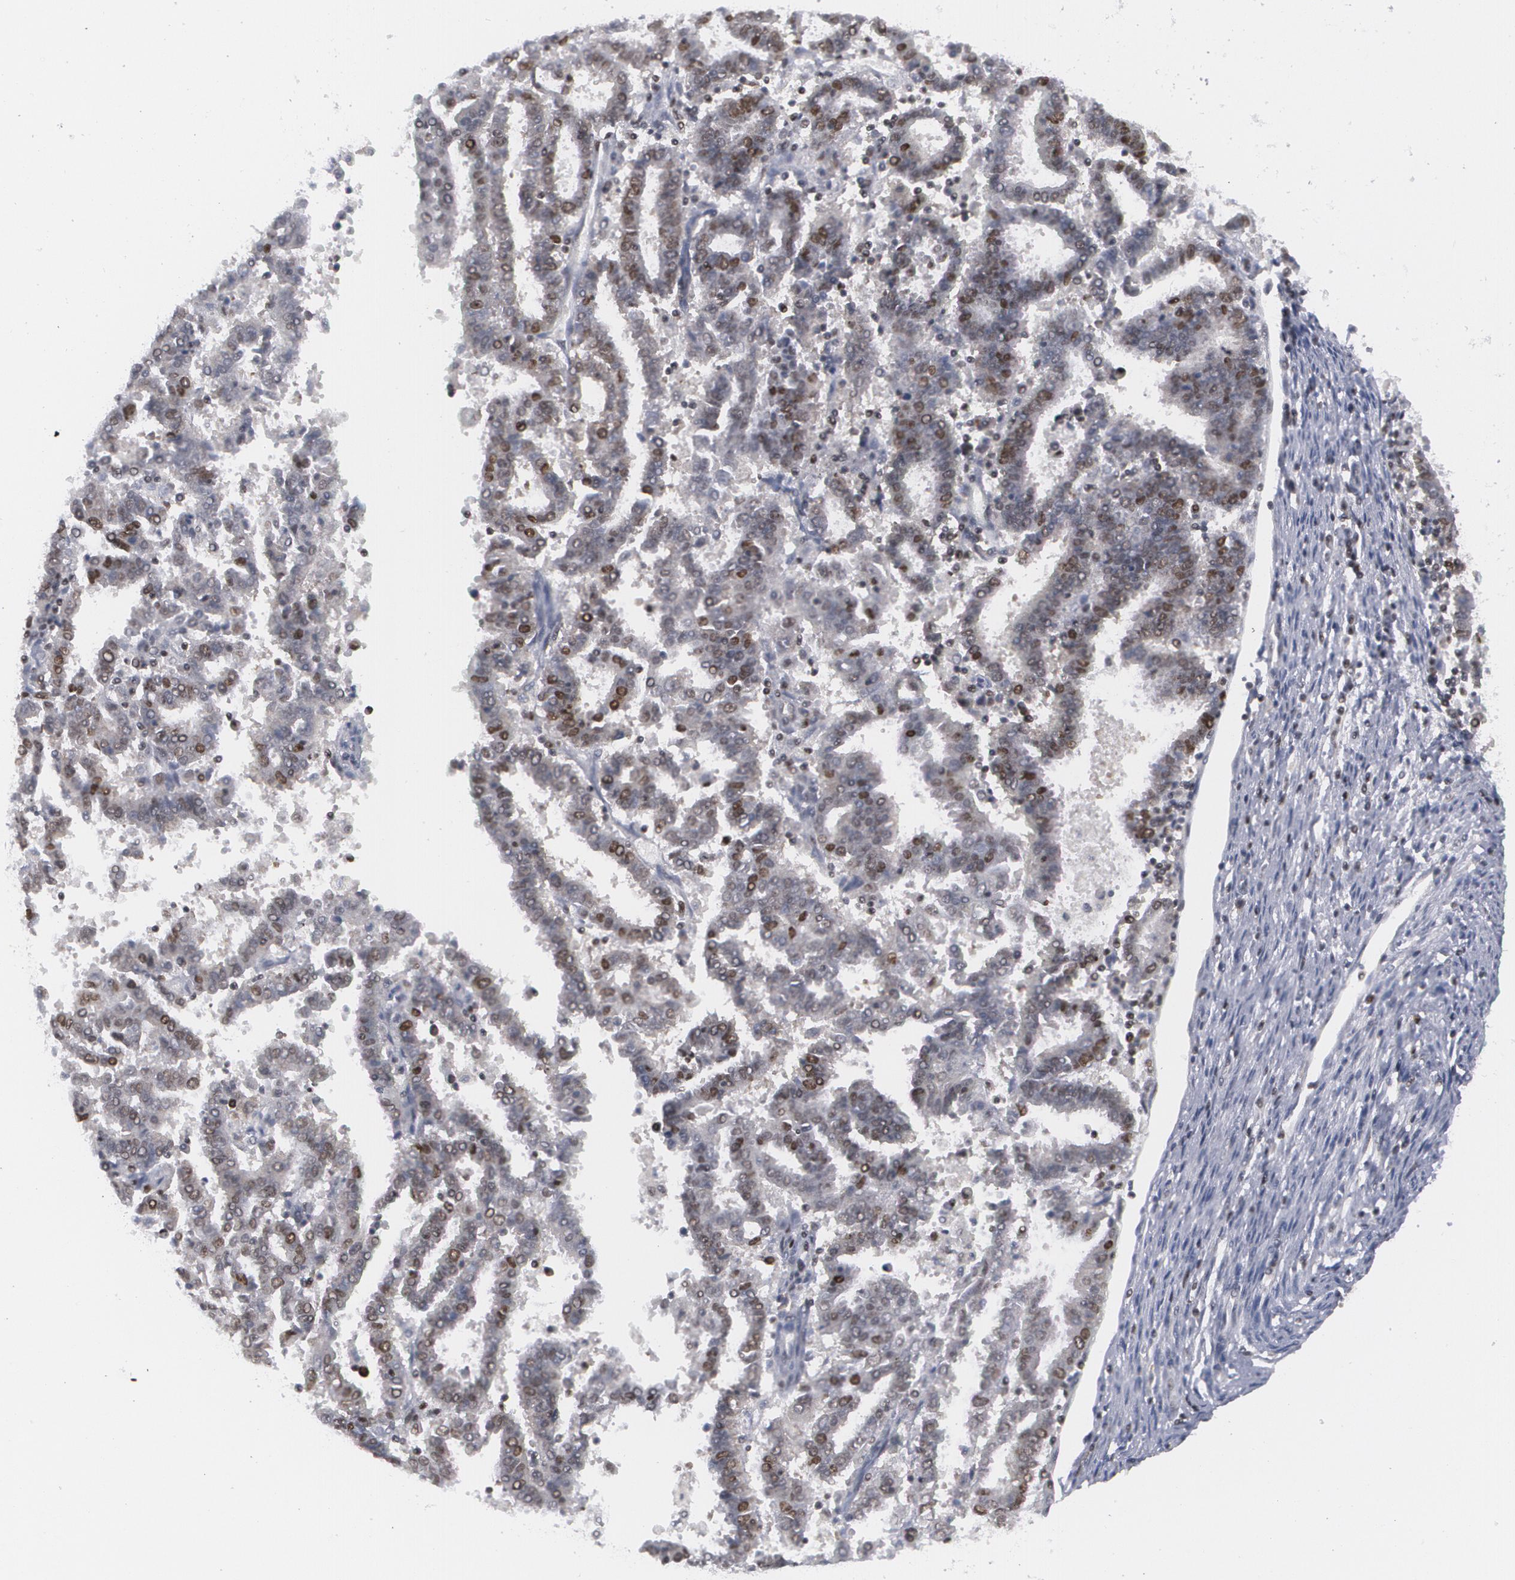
{"staining": {"intensity": "strong", "quantity": "25%-75%", "location": "nuclear"}, "tissue": "endometrial cancer", "cell_type": "Tumor cells", "image_type": "cancer", "snomed": [{"axis": "morphology", "description": "Adenocarcinoma, NOS"}, {"axis": "topography", "description": "Uterus"}], "caption": "This image reveals immunohistochemistry (IHC) staining of endometrial adenocarcinoma, with high strong nuclear expression in about 25%-75% of tumor cells.", "gene": "MCL1", "patient": {"sex": "female", "age": 83}}